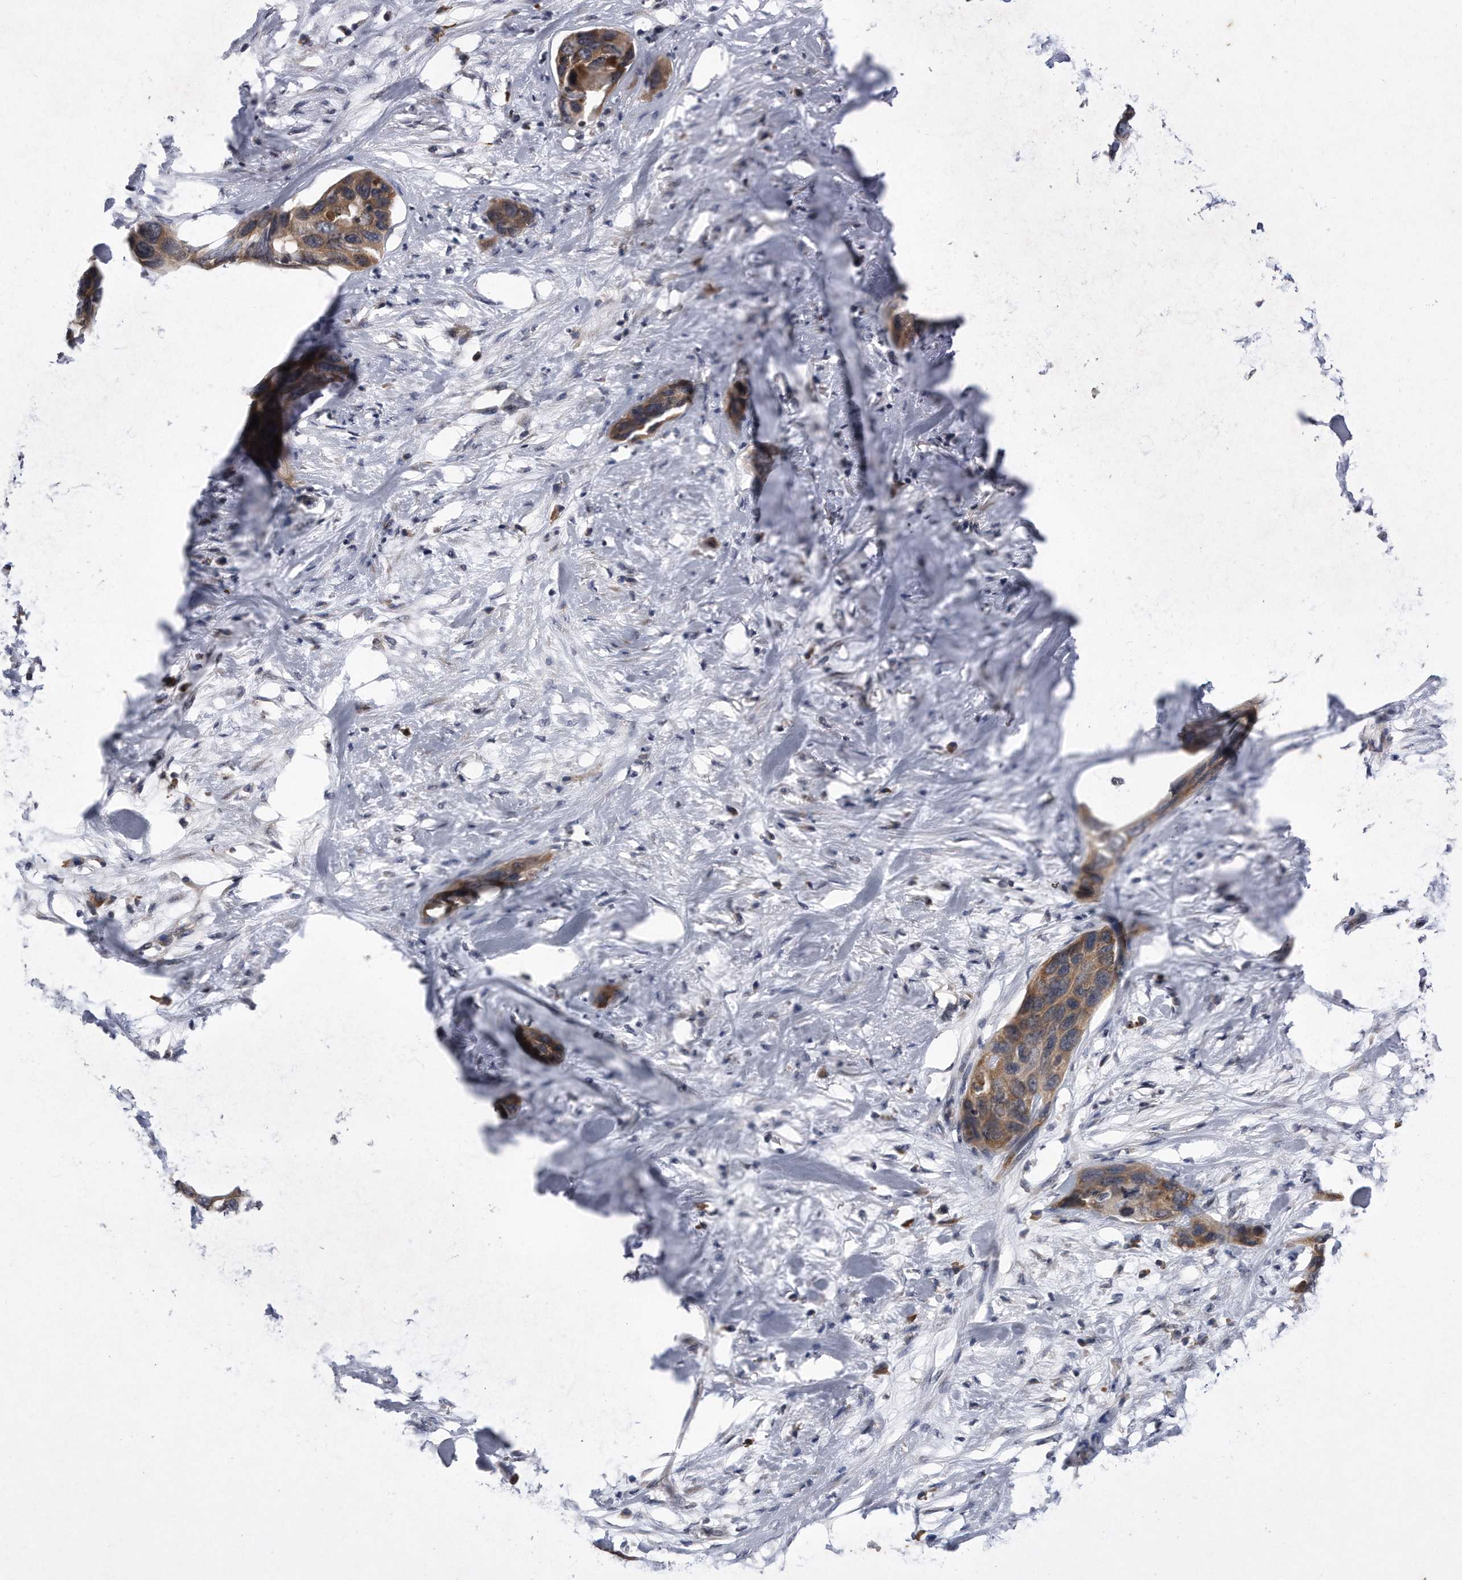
{"staining": {"intensity": "moderate", "quantity": ">75%", "location": "cytoplasmic/membranous"}, "tissue": "pancreatic cancer", "cell_type": "Tumor cells", "image_type": "cancer", "snomed": [{"axis": "morphology", "description": "Adenocarcinoma, NOS"}, {"axis": "topography", "description": "Pancreas"}], "caption": "Approximately >75% of tumor cells in human pancreatic adenocarcinoma reveal moderate cytoplasmic/membranous protein expression as visualized by brown immunohistochemical staining.", "gene": "DAB1", "patient": {"sex": "female", "age": 60}}